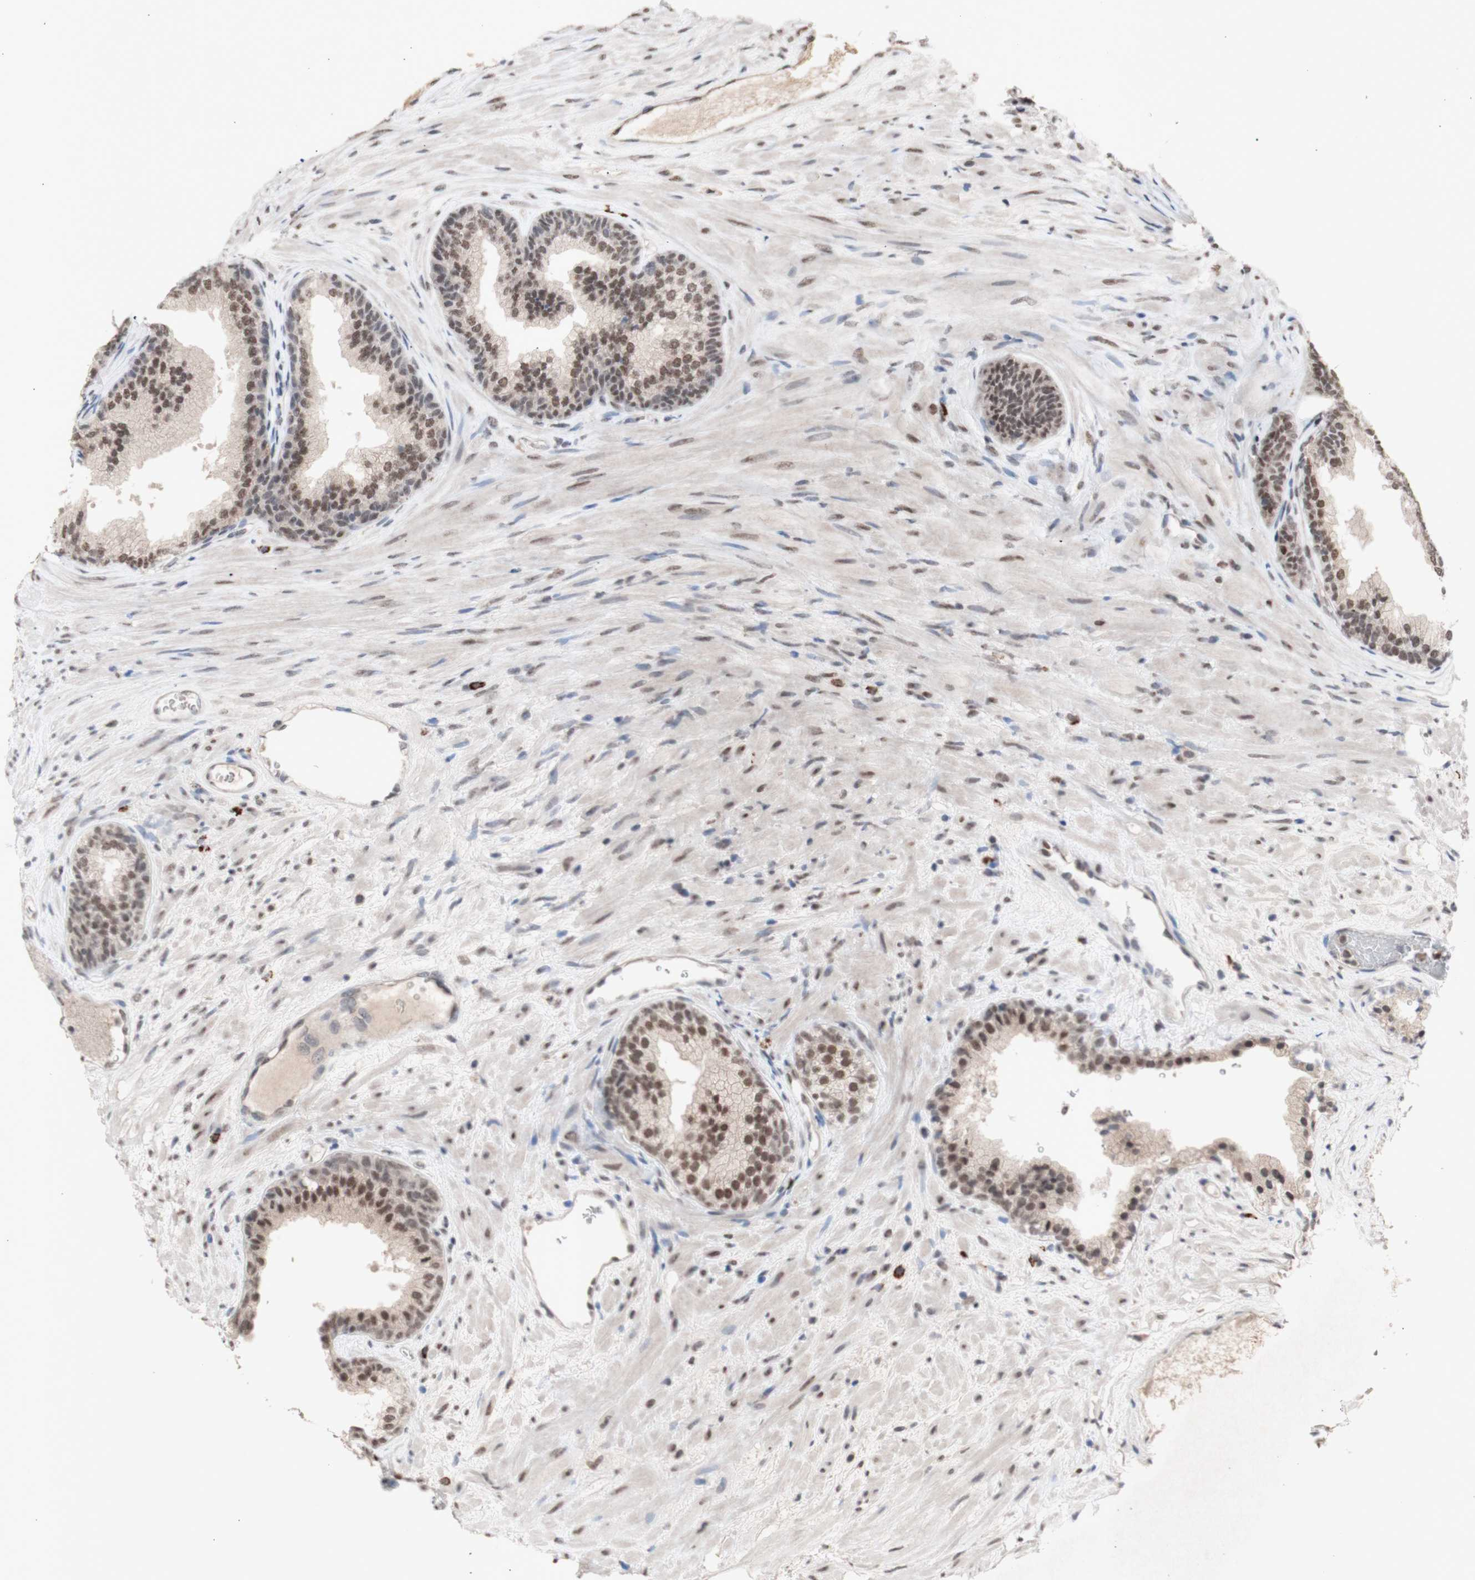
{"staining": {"intensity": "moderate", "quantity": ">75%", "location": "nuclear"}, "tissue": "prostate", "cell_type": "Glandular cells", "image_type": "normal", "snomed": [{"axis": "morphology", "description": "Normal tissue, NOS"}, {"axis": "topography", "description": "Prostate"}], "caption": "IHC (DAB) staining of benign prostate reveals moderate nuclear protein positivity in about >75% of glandular cells.", "gene": "SFPQ", "patient": {"sex": "male", "age": 76}}